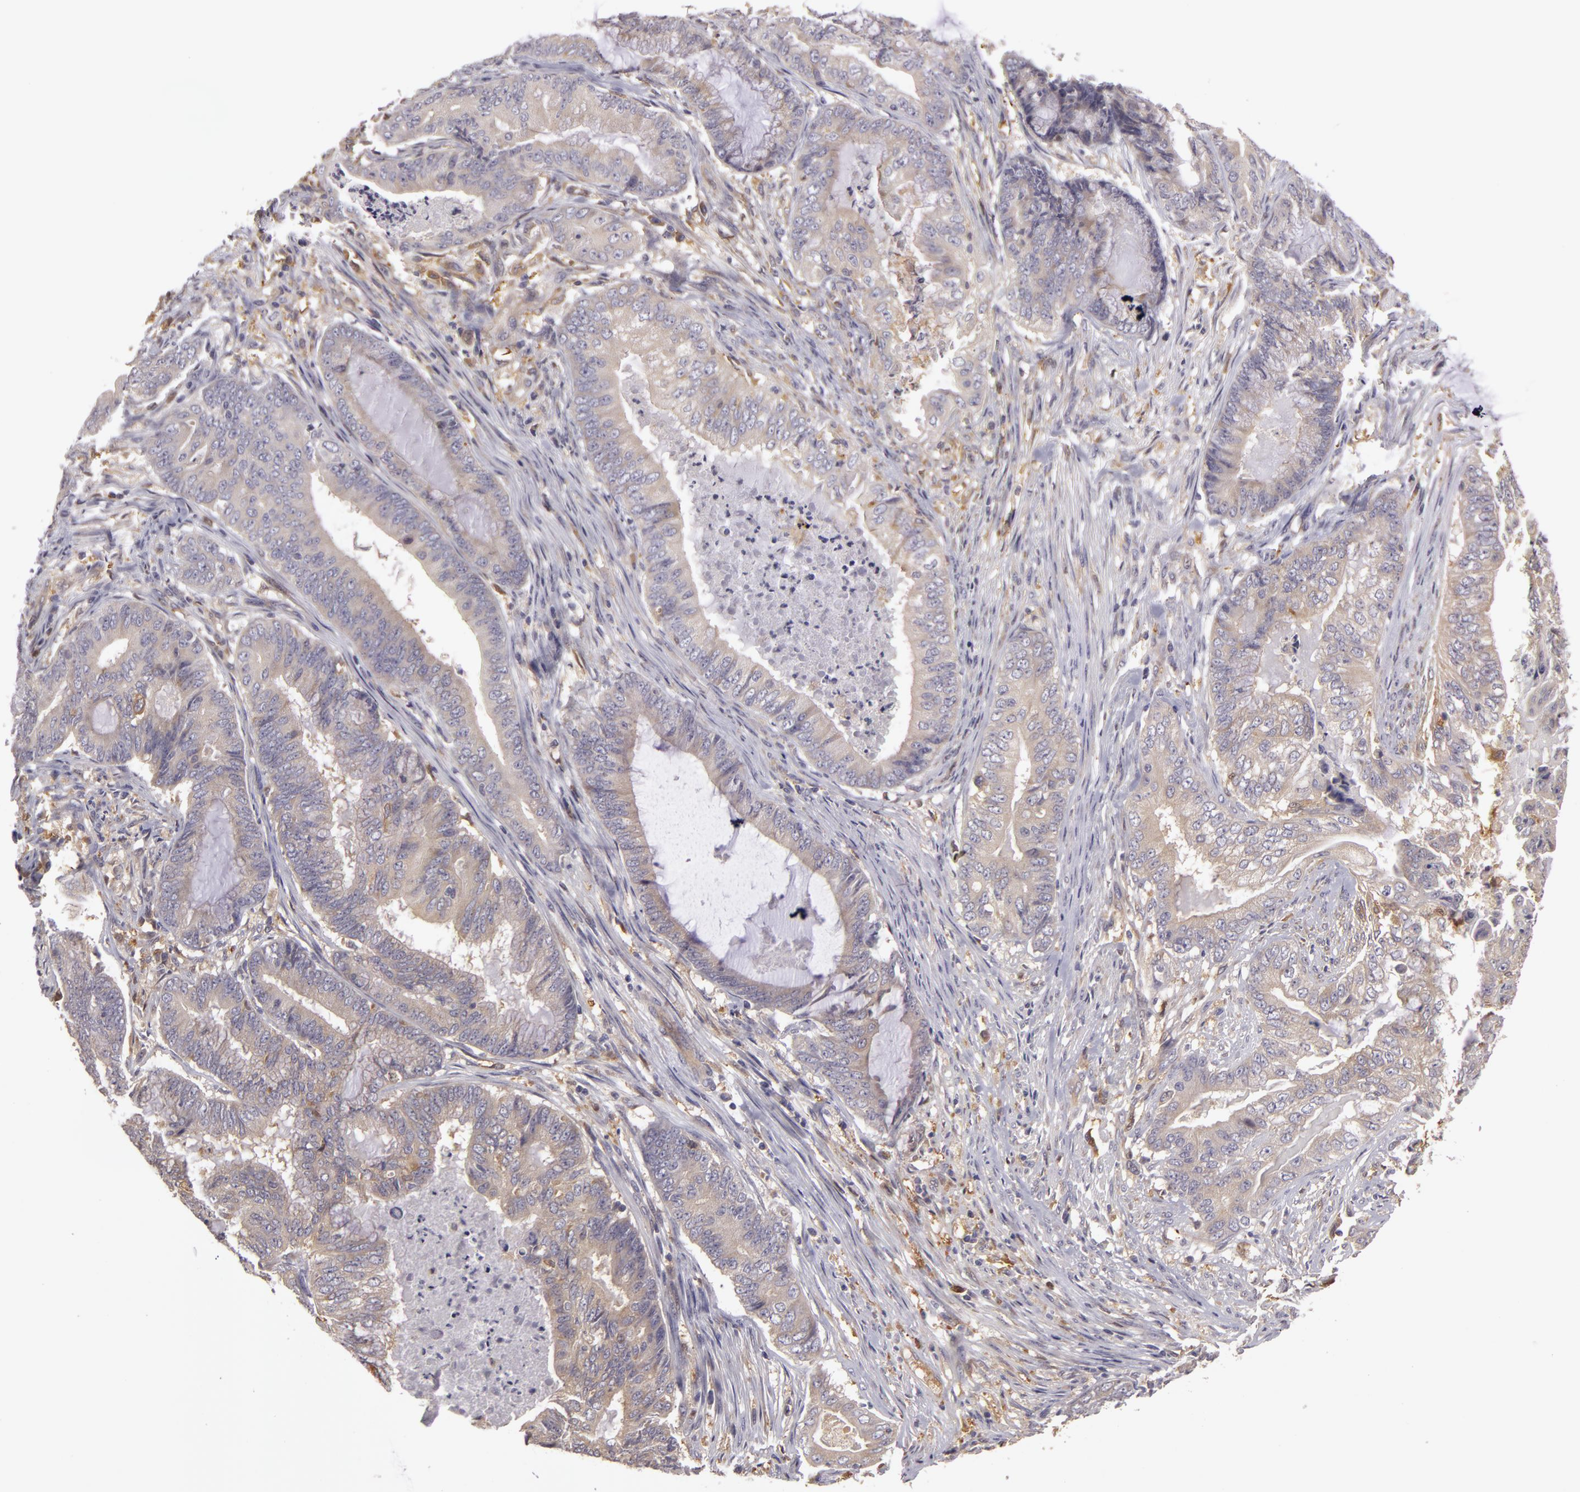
{"staining": {"intensity": "weak", "quantity": ">75%", "location": "cytoplasmic/membranous"}, "tissue": "endometrial cancer", "cell_type": "Tumor cells", "image_type": "cancer", "snomed": [{"axis": "morphology", "description": "Adenocarcinoma, NOS"}, {"axis": "topography", "description": "Endometrium"}], "caption": "Protein staining of endometrial cancer (adenocarcinoma) tissue exhibits weak cytoplasmic/membranous staining in about >75% of tumor cells.", "gene": "ZNF229", "patient": {"sex": "female", "age": 63}}